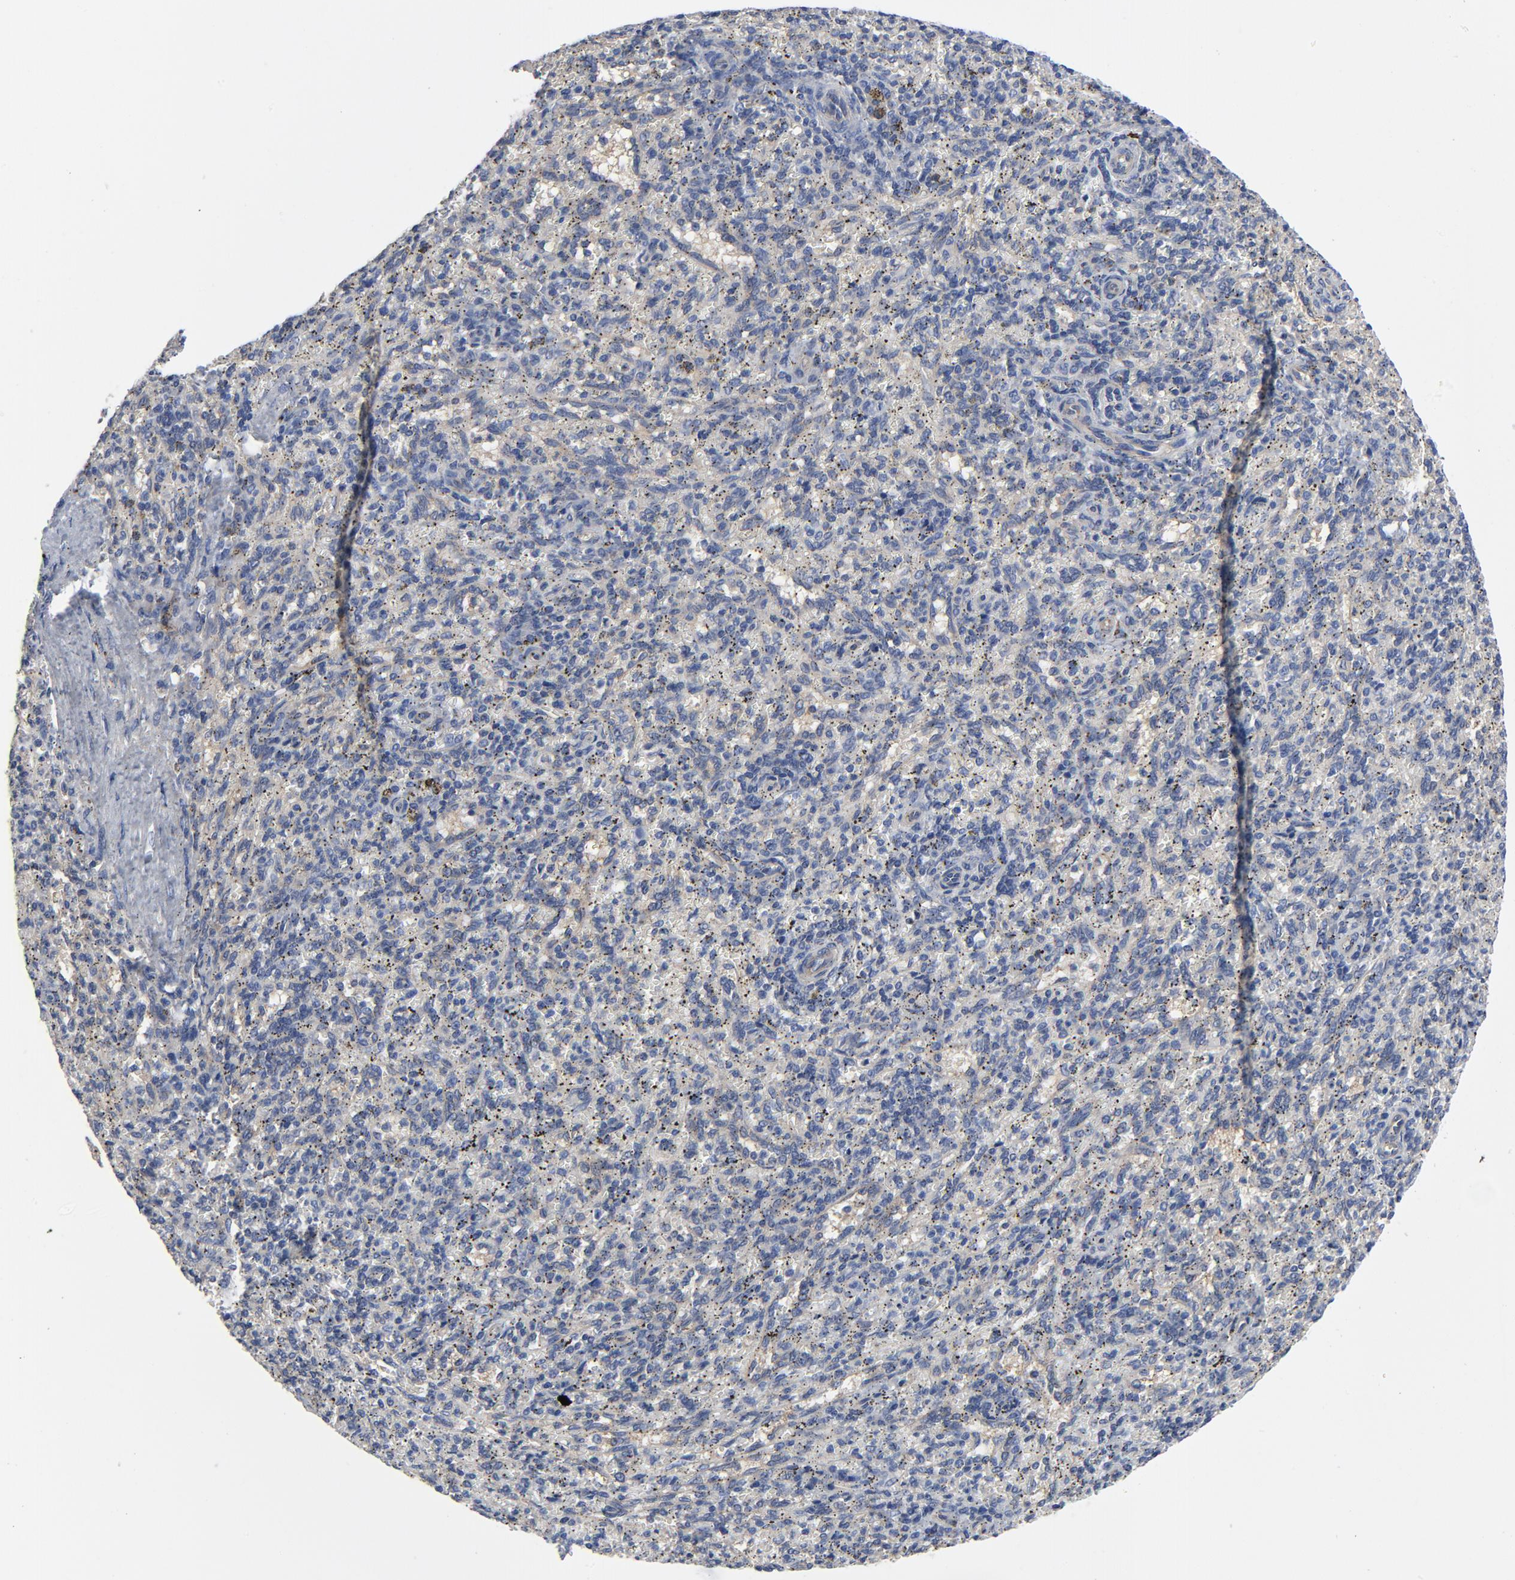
{"staining": {"intensity": "negative", "quantity": "none", "location": "none"}, "tissue": "spleen", "cell_type": "Cells in red pulp", "image_type": "normal", "snomed": [{"axis": "morphology", "description": "Normal tissue, NOS"}, {"axis": "topography", "description": "Spleen"}], "caption": "Immunohistochemistry image of normal spleen: human spleen stained with DAB (3,3'-diaminobenzidine) demonstrates no significant protein positivity in cells in red pulp. (DAB IHC visualized using brightfield microscopy, high magnification).", "gene": "DYNLT3", "patient": {"sex": "female", "age": 10}}